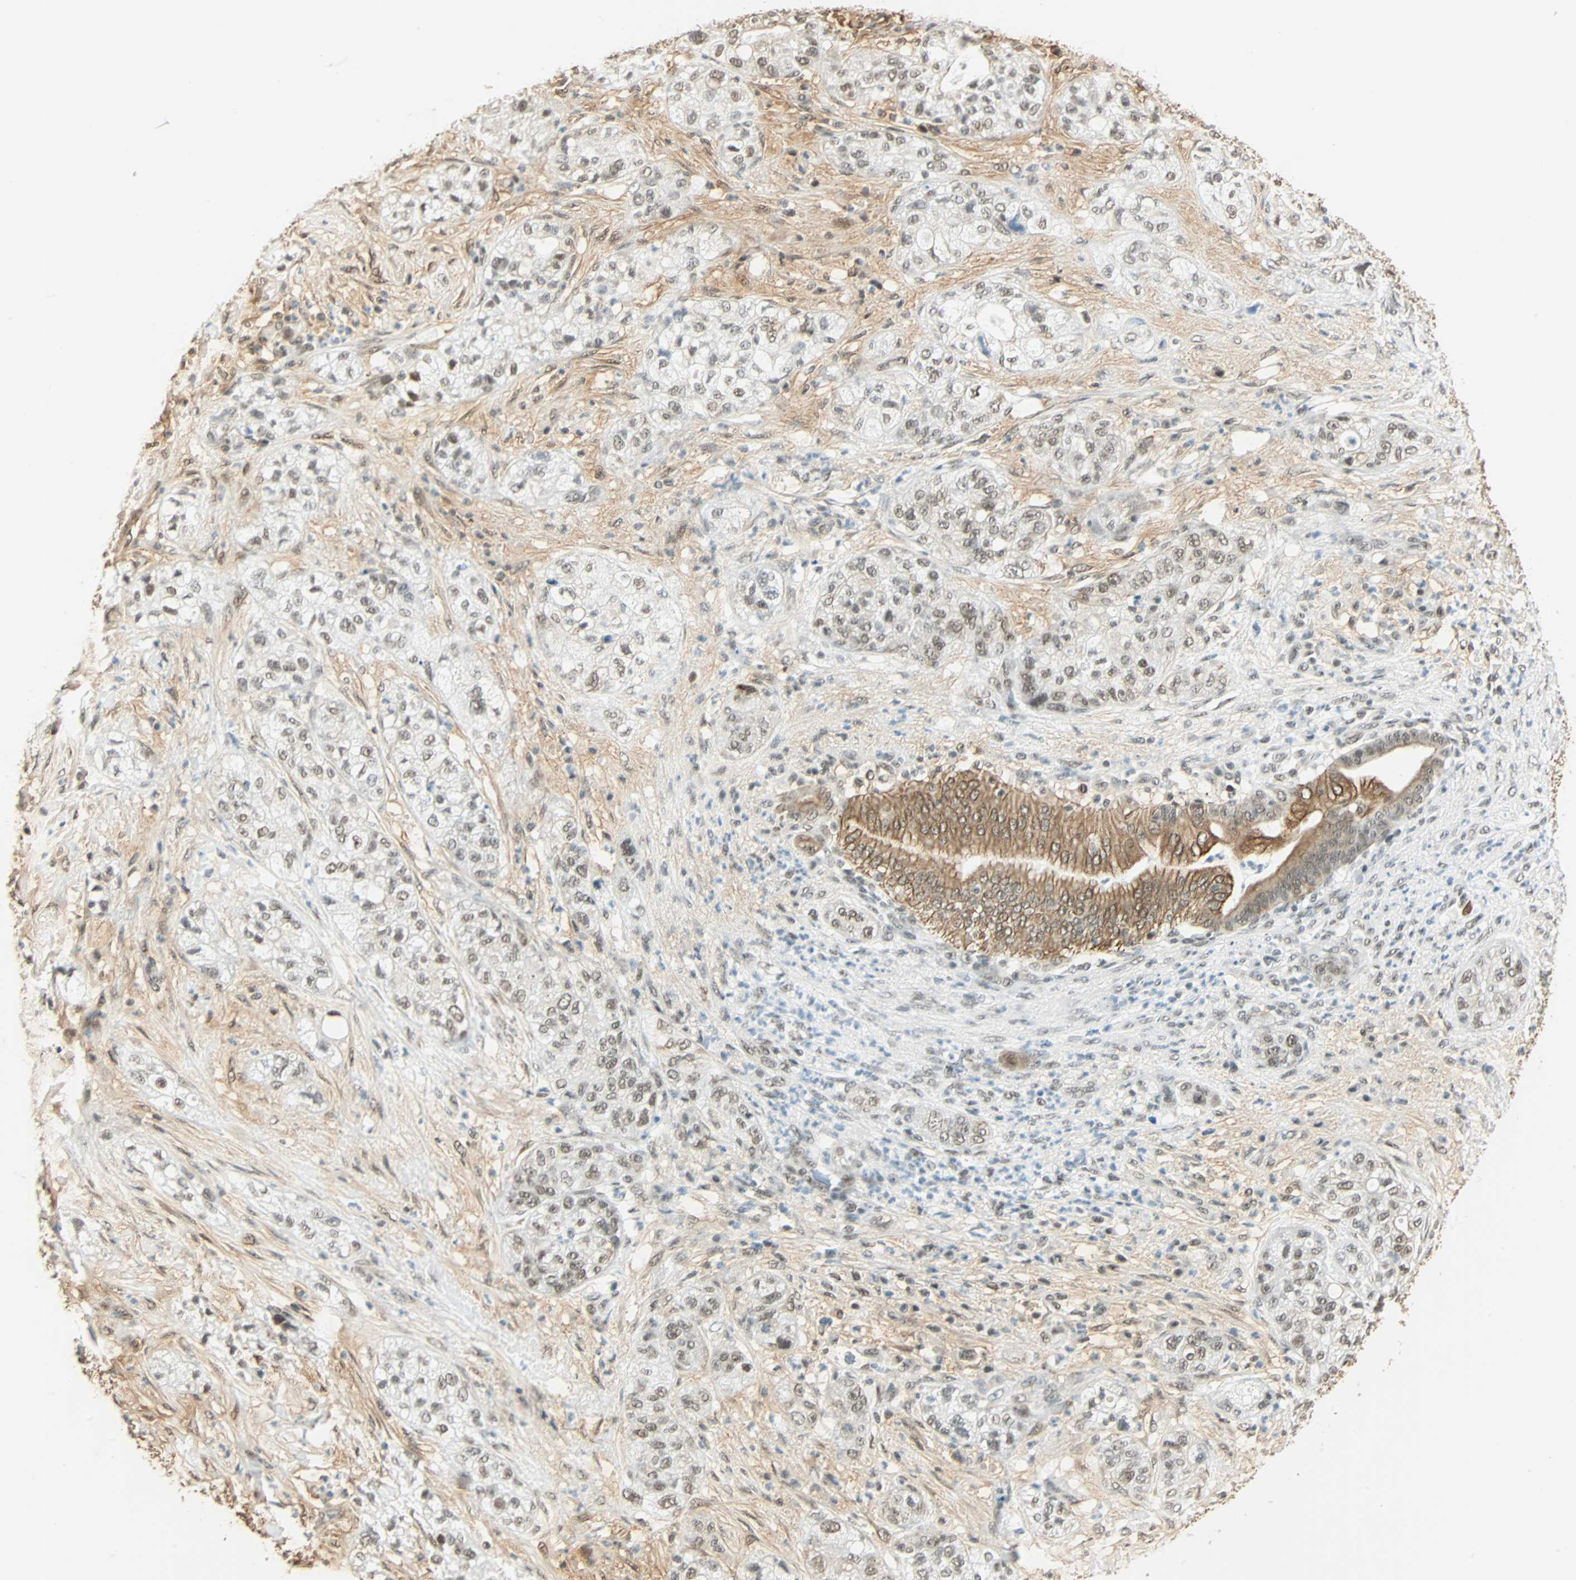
{"staining": {"intensity": "moderate", "quantity": "25%-75%", "location": "nuclear"}, "tissue": "pancreatic cancer", "cell_type": "Tumor cells", "image_type": "cancer", "snomed": [{"axis": "morphology", "description": "Adenocarcinoma, NOS"}, {"axis": "topography", "description": "Pancreas"}], "caption": "IHC staining of pancreatic cancer, which displays medium levels of moderate nuclear staining in approximately 25%-75% of tumor cells indicating moderate nuclear protein positivity. The staining was performed using DAB (brown) for protein detection and nuclei were counterstained in hematoxylin (blue).", "gene": "NELFE", "patient": {"sex": "female", "age": 78}}